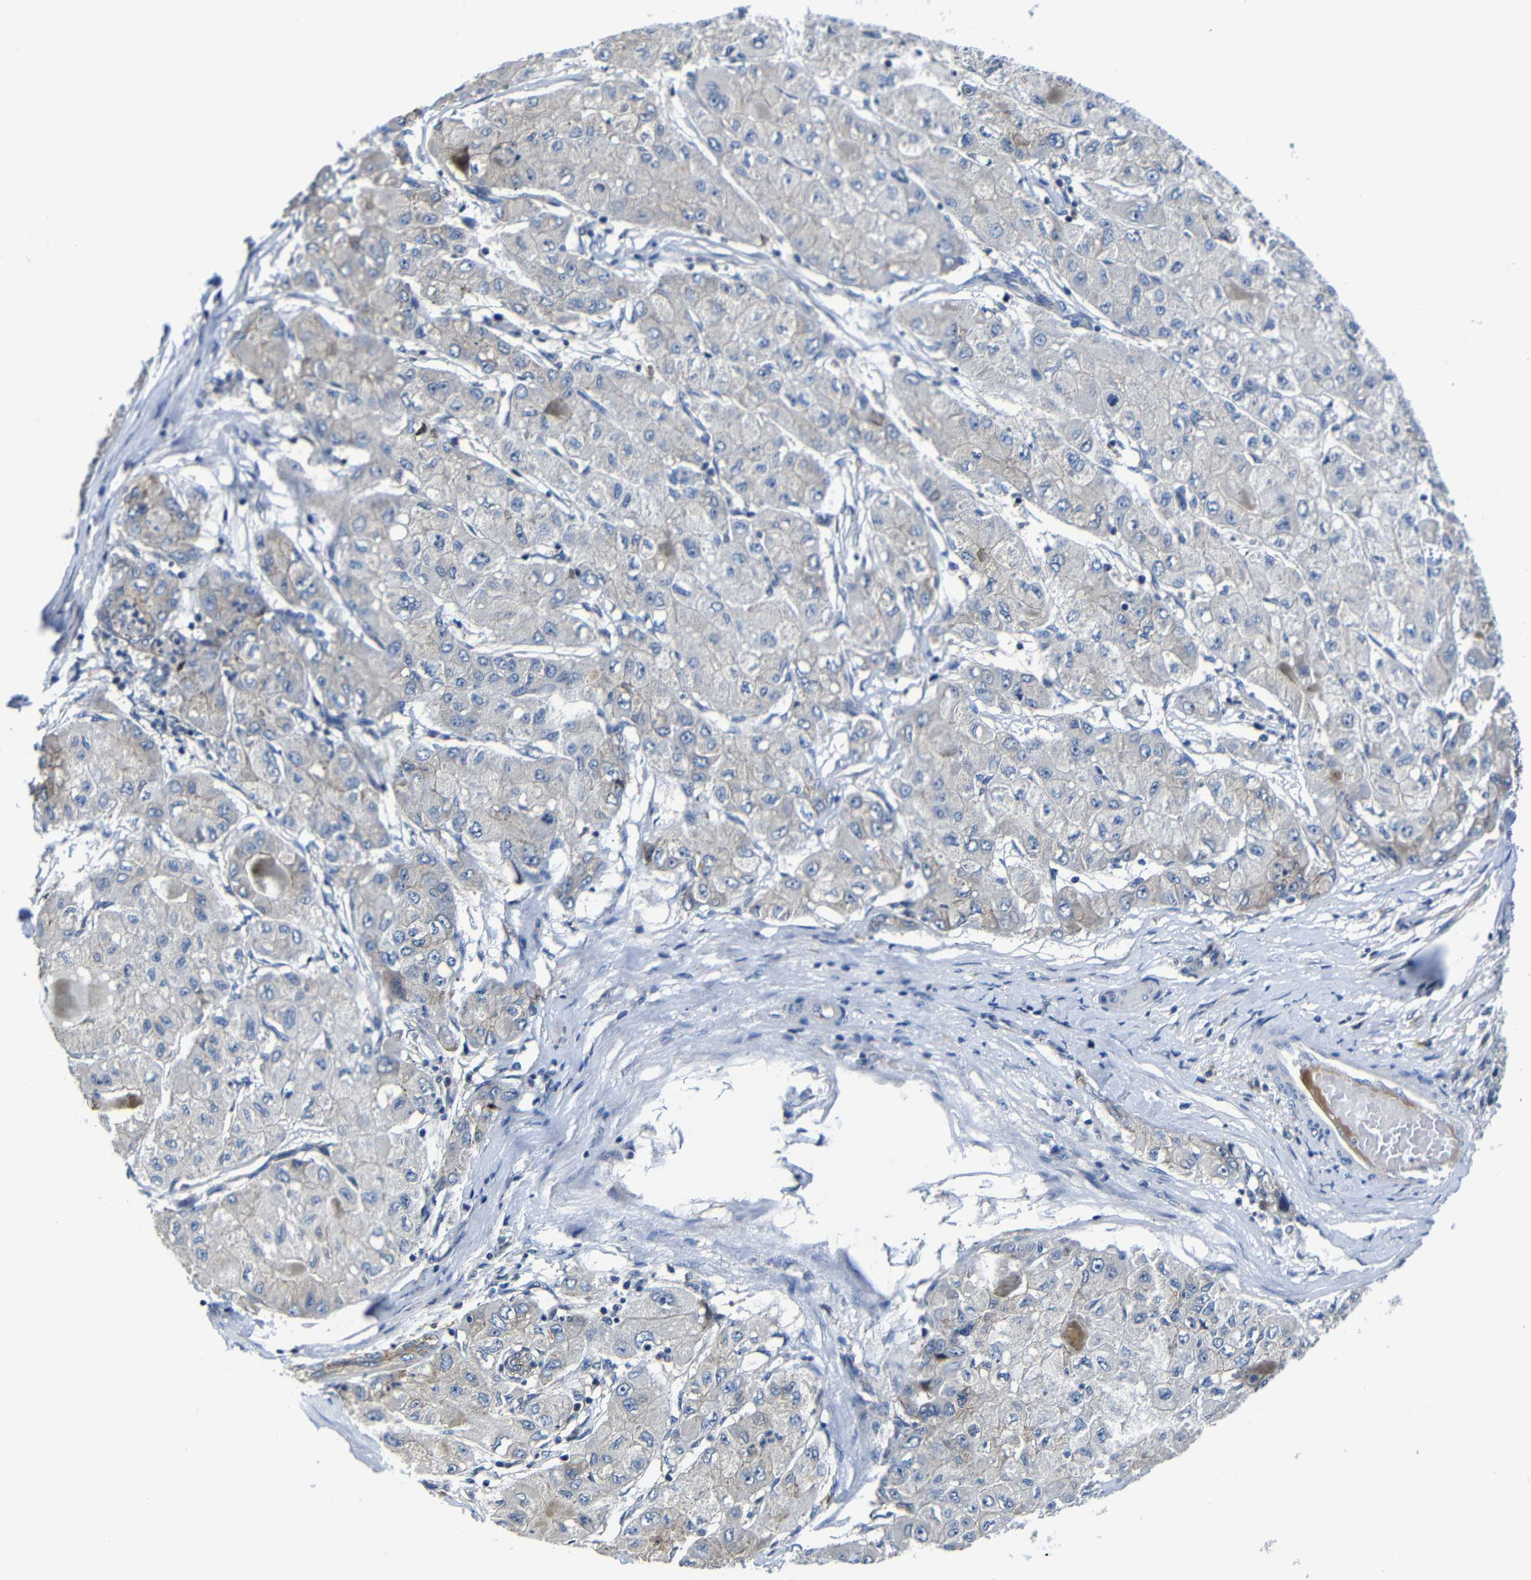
{"staining": {"intensity": "negative", "quantity": "none", "location": "none"}, "tissue": "liver cancer", "cell_type": "Tumor cells", "image_type": "cancer", "snomed": [{"axis": "morphology", "description": "Carcinoma, Hepatocellular, NOS"}, {"axis": "topography", "description": "Liver"}], "caption": "A high-resolution image shows immunohistochemistry staining of hepatocellular carcinoma (liver), which demonstrates no significant staining in tumor cells. The staining was performed using DAB to visualize the protein expression in brown, while the nuclei were stained in blue with hematoxylin (Magnification: 20x).", "gene": "AFDN", "patient": {"sex": "male", "age": 80}}